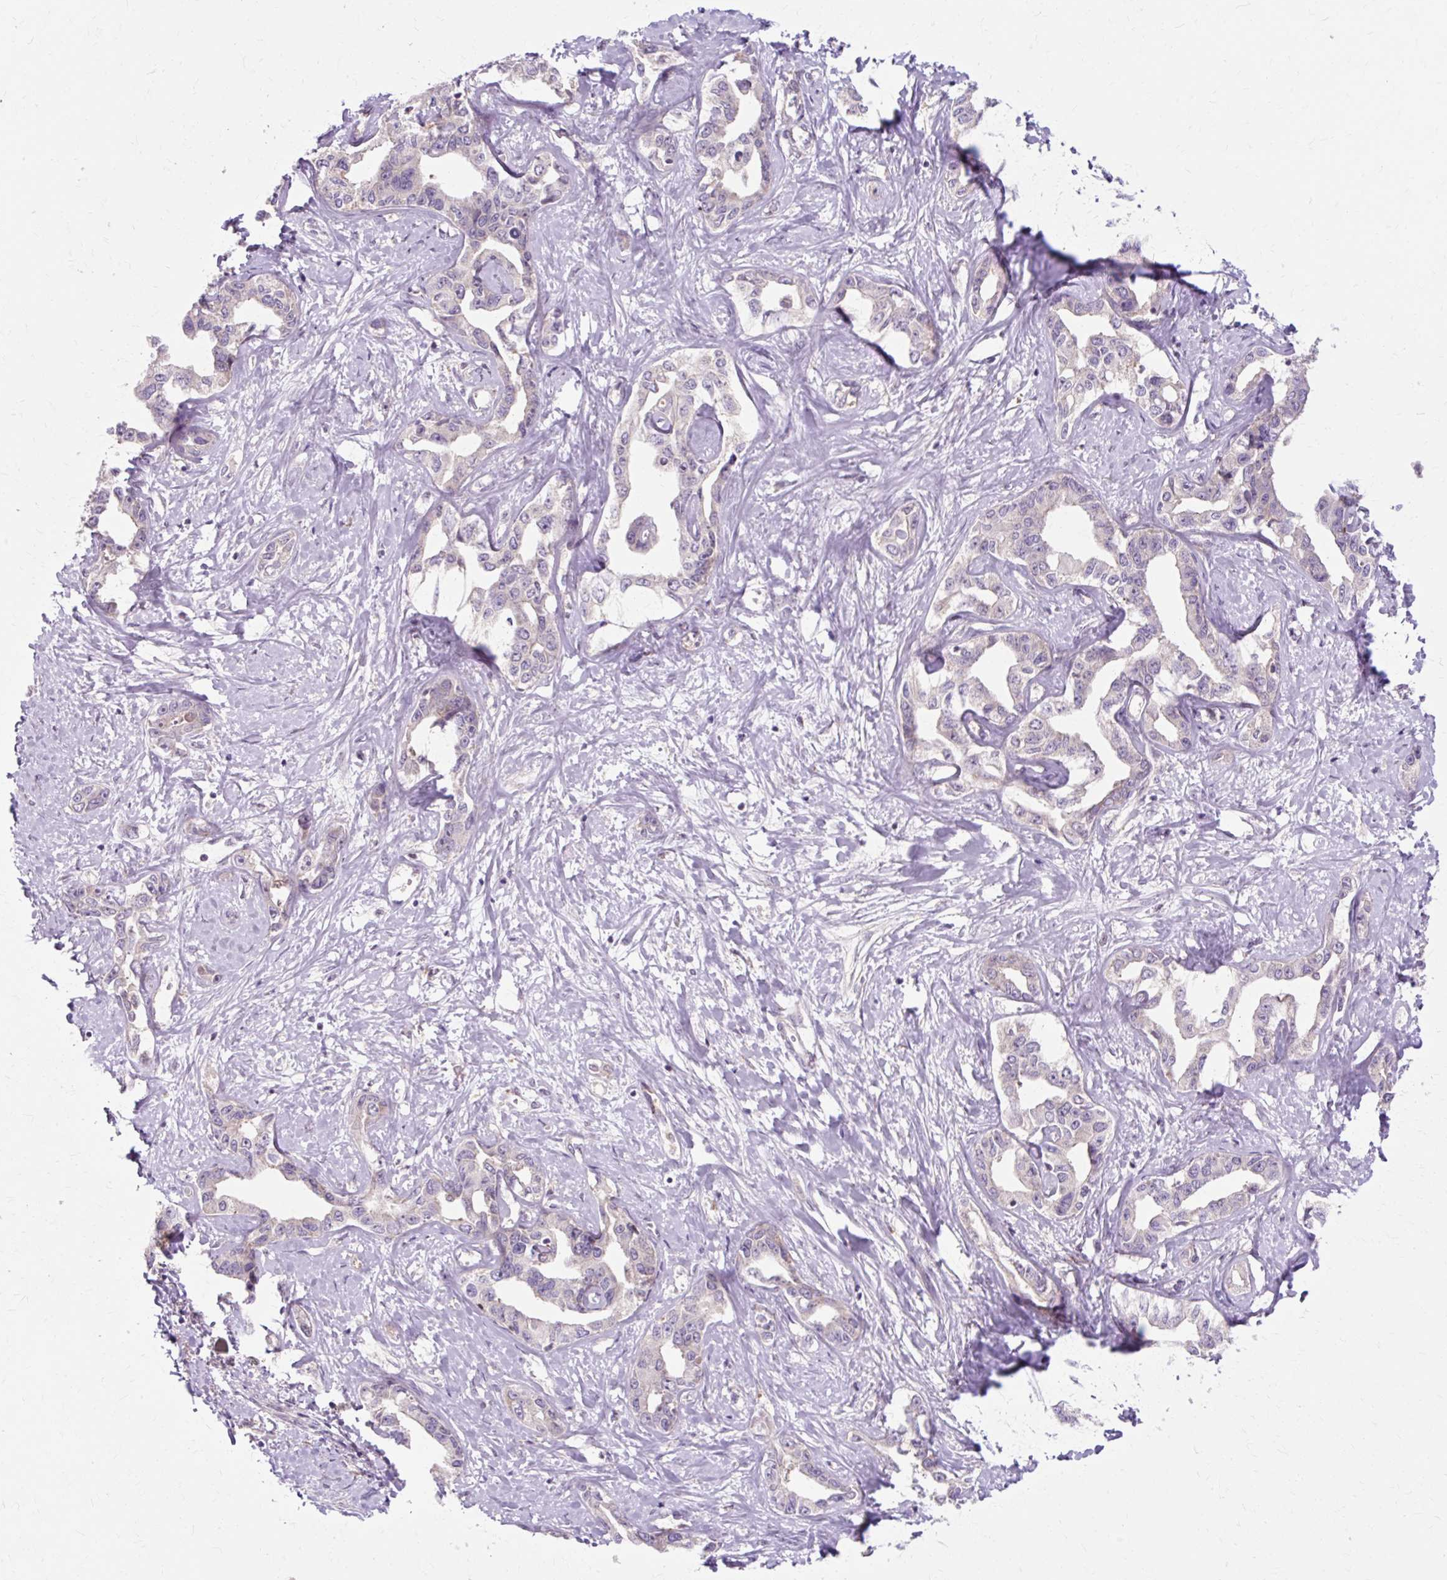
{"staining": {"intensity": "negative", "quantity": "none", "location": "none"}, "tissue": "liver cancer", "cell_type": "Tumor cells", "image_type": "cancer", "snomed": [{"axis": "morphology", "description": "Cholangiocarcinoma"}, {"axis": "topography", "description": "Liver"}], "caption": "This is an immunohistochemistry (IHC) photomicrograph of liver cancer. There is no staining in tumor cells.", "gene": "GEMIN2", "patient": {"sex": "male", "age": 59}}